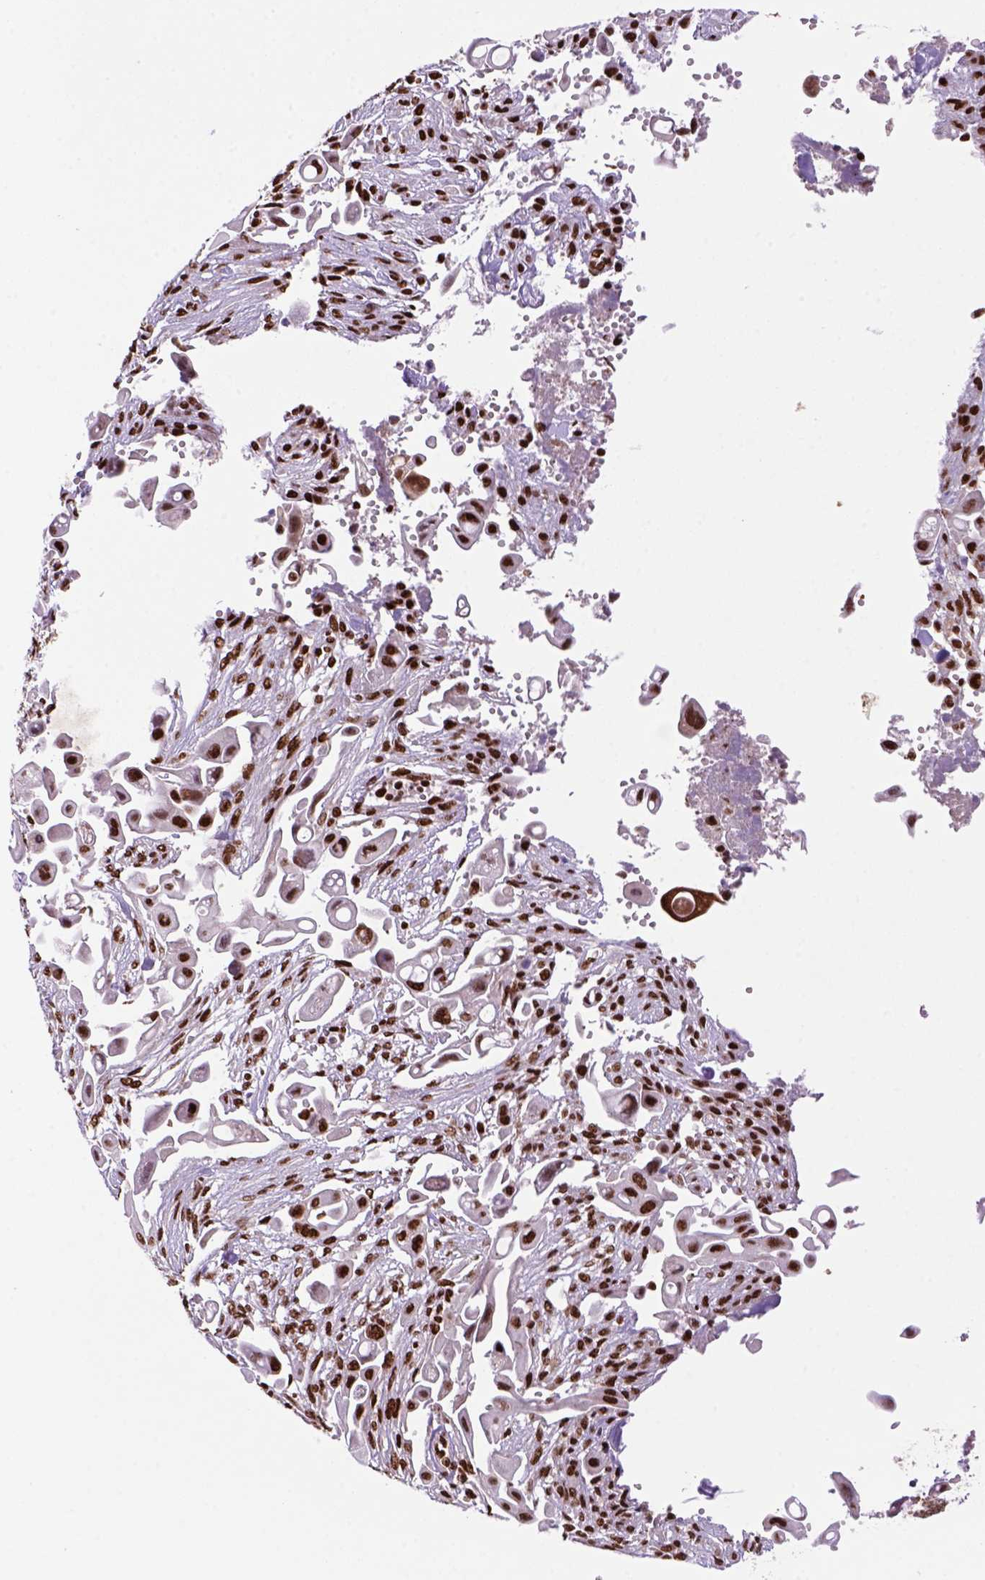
{"staining": {"intensity": "strong", "quantity": ">75%", "location": "nuclear"}, "tissue": "pancreatic cancer", "cell_type": "Tumor cells", "image_type": "cancer", "snomed": [{"axis": "morphology", "description": "Adenocarcinoma, NOS"}, {"axis": "topography", "description": "Pancreas"}], "caption": "Pancreatic adenocarcinoma stained with IHC demonstrates strong nuclear positivity in about >75% of tumor cells.", "gene": "NSMCE2", "patient": {"sex": "male", "age": 50}}